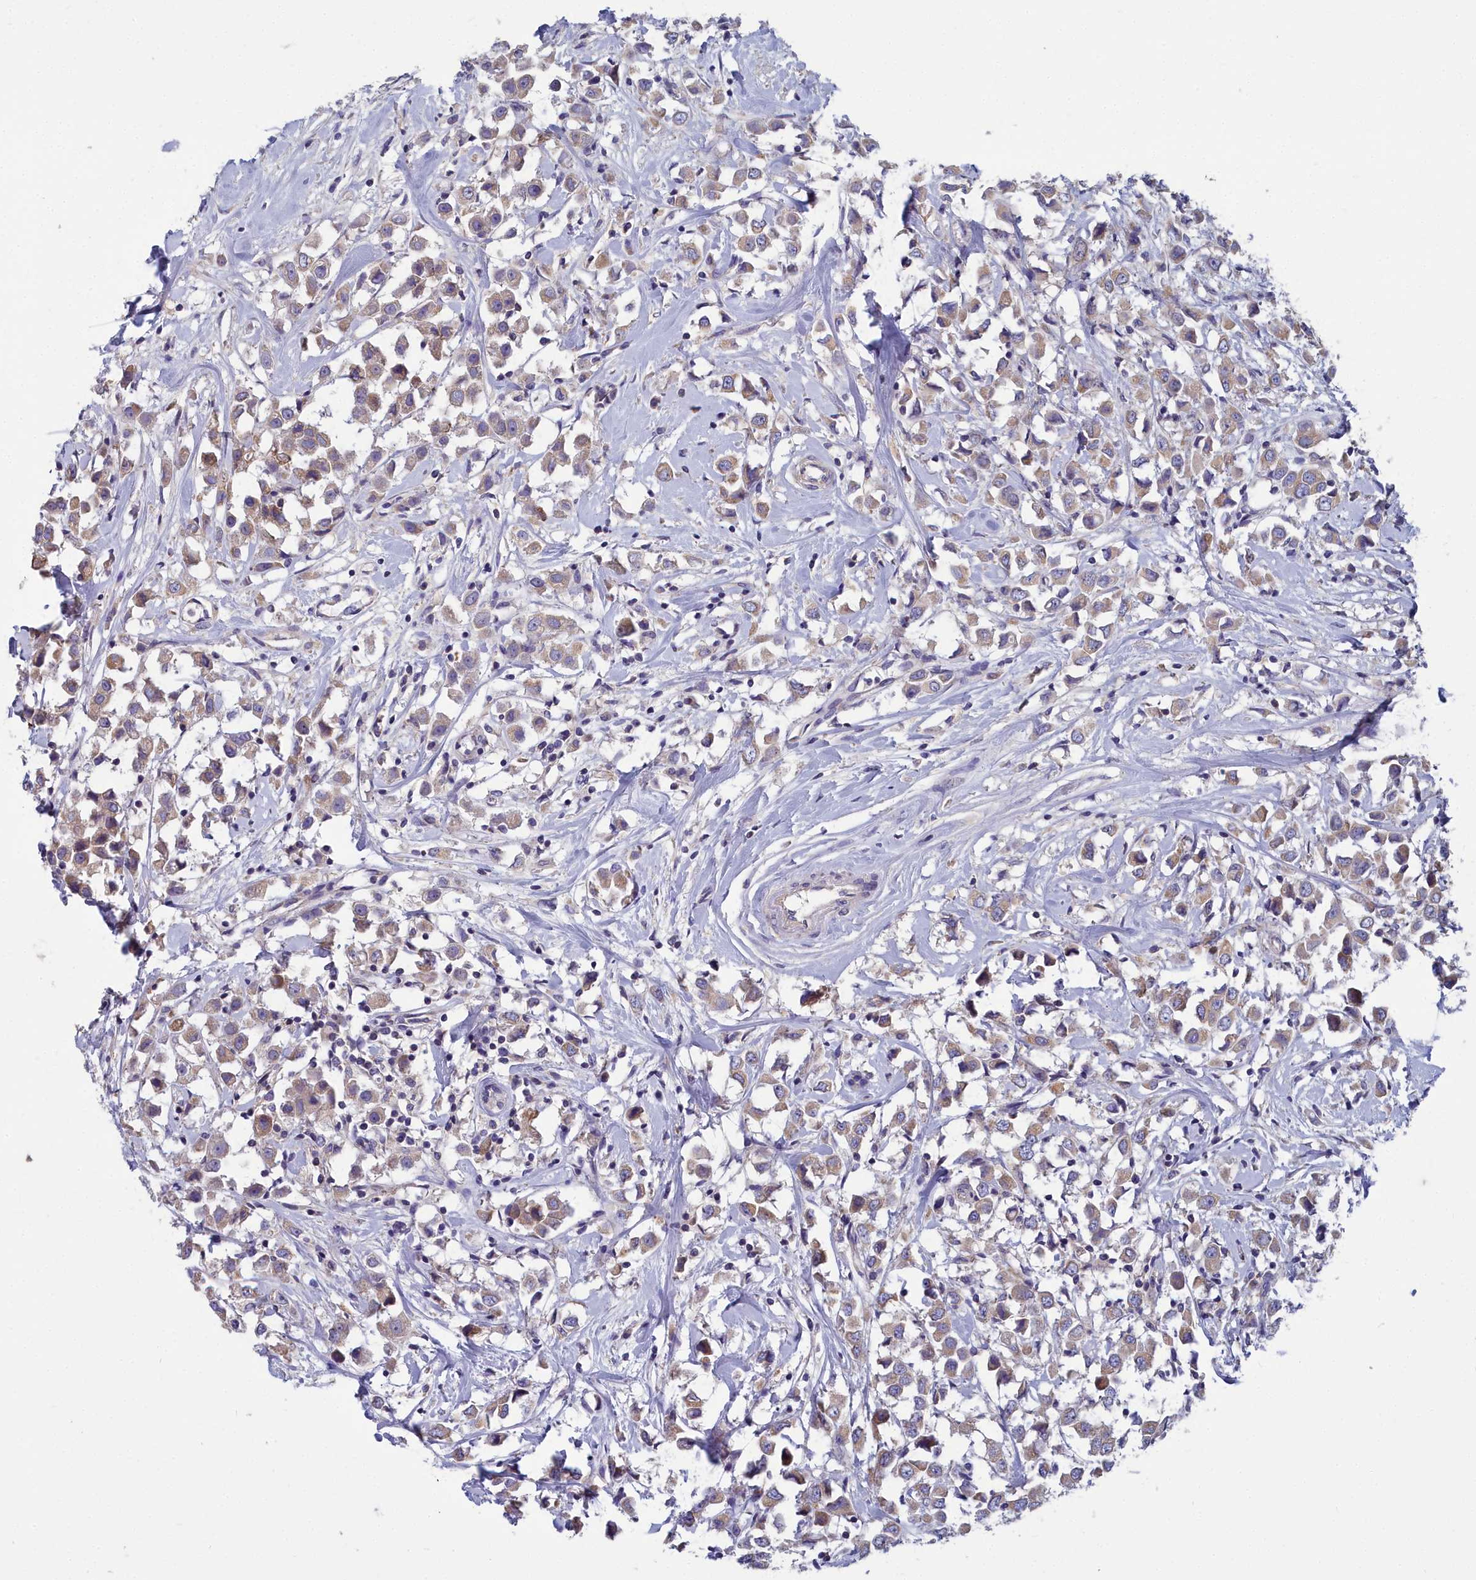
{"staining": {"intensity": "weak", "quantity": ">75%", "location": "cytoplasmic/membranous"}, "tissue": "breast cancer", "cell_type": "Tumor cells", "image_type": "cancer", "snomed": [{"axis": "morphology", "description": "Duct carcinoma"}, {"axis": "topography", "description": "Breast"}], "caption": "Breast cancer (infiltrating ductal carcinoma) was stained to show a protein in brown. There is low levels of weak cytoplasmic/membranous expression in approximately >75% of tumor cells. (Brightfield microscopy of DAB IHC at high magnification).", "gene": "COX20", "patient": {"sex": "female", "age": 61}}